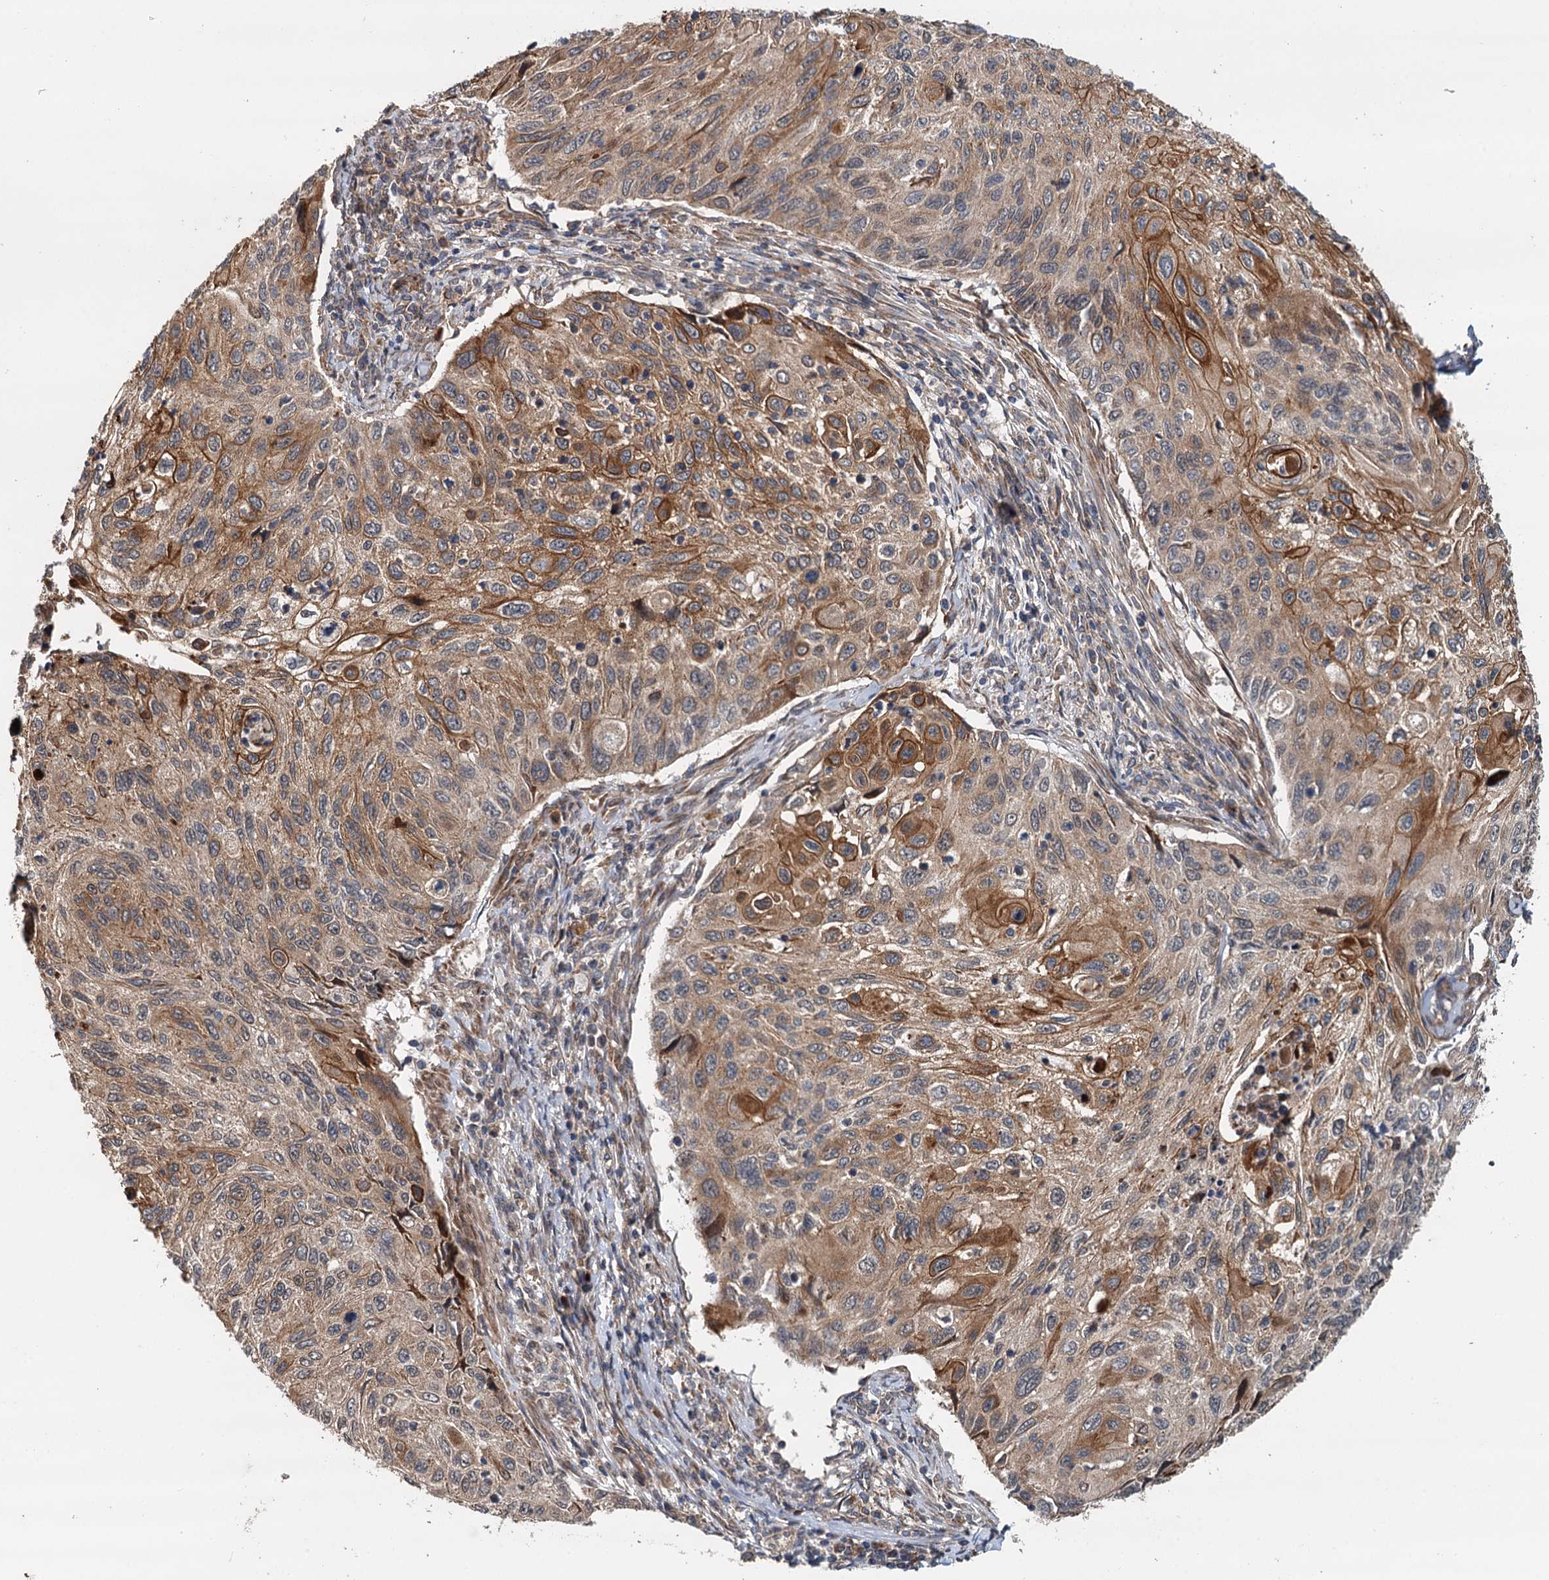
{"staining": {"intensity": "moderate", "quantity": "25%-75%", "location": "cytoplasmic/membranous"}, "tissue": "cervical cancer", "cell_type": "Tumor cells", "image_type": "cancer", "snomed": [{"axis": "morphology", "description": "Squamous cell carcinoma, NOS"}, {"axis": "topography", "description": "Cervix"}], "caption": "Approximately 25%-75% of tumor cells in cervical cancer exhibit moderate cytoplasmic/membranous protein expression as visualized by brown immunohistochemical staining.", "gene": "LRRK2", "patient": {"sex": "female", "age": 70}}